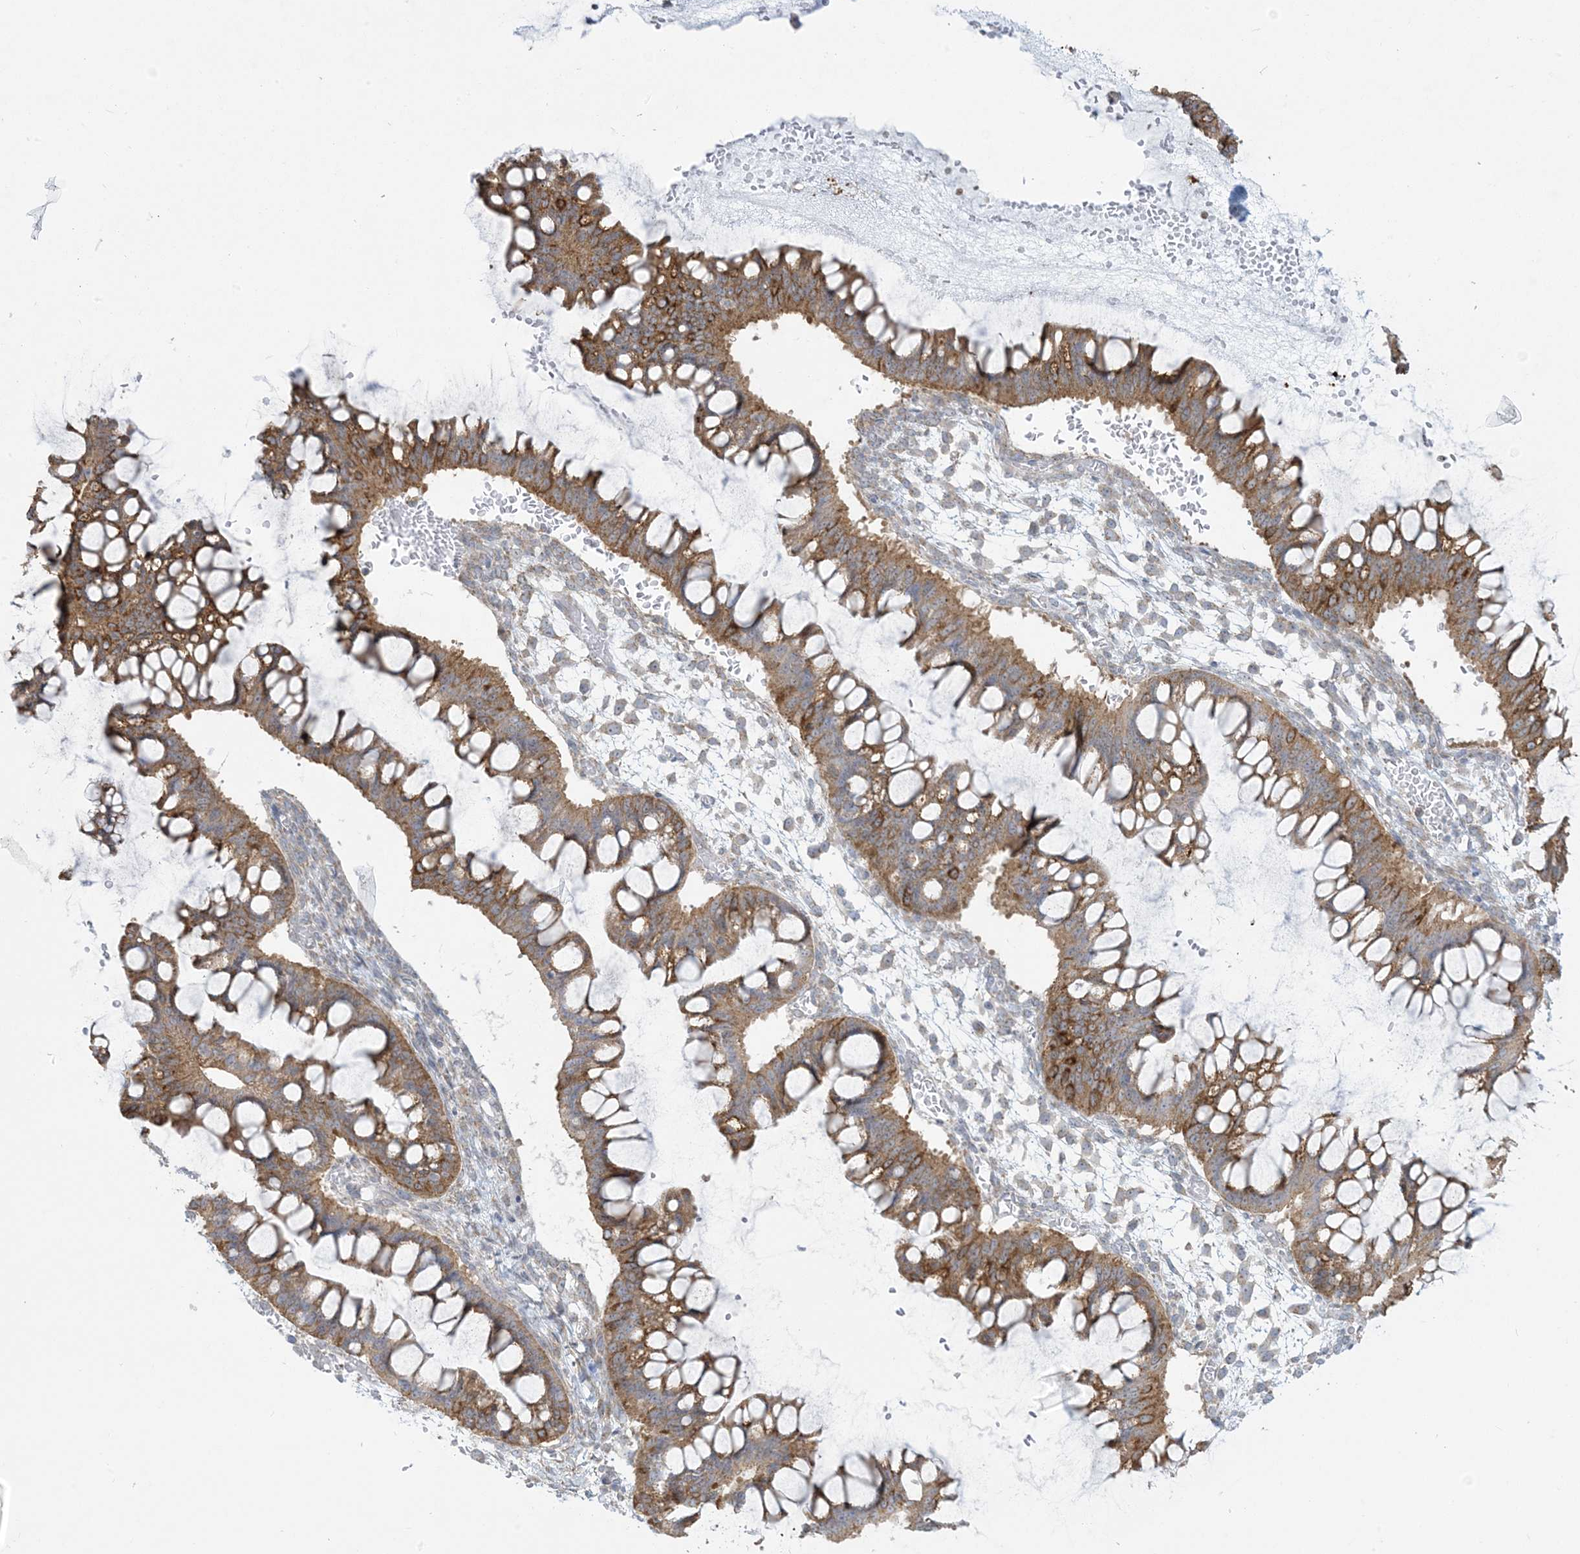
{"staining": {"intensity": "weak", "quantity": ">75%", "location": "cytoplasmic/membranous"}, "tissue": "ovarian cancer", "cell_type": "Tumor cells", "image_type": "cancer", "snomed": [{"axis": "morphology", "description": "Cystadenocarcinoma, mucinous, NOS"}, {"axis": "topography", "description": "Ovary"}], "caption": "An image of ovarian cancer stained for a protein exhibits weak cytoplasmic/membranous brown staining in tumor cells.", "gene": "SLAMF9", "patient": {"sex": "female", "age": 73}}